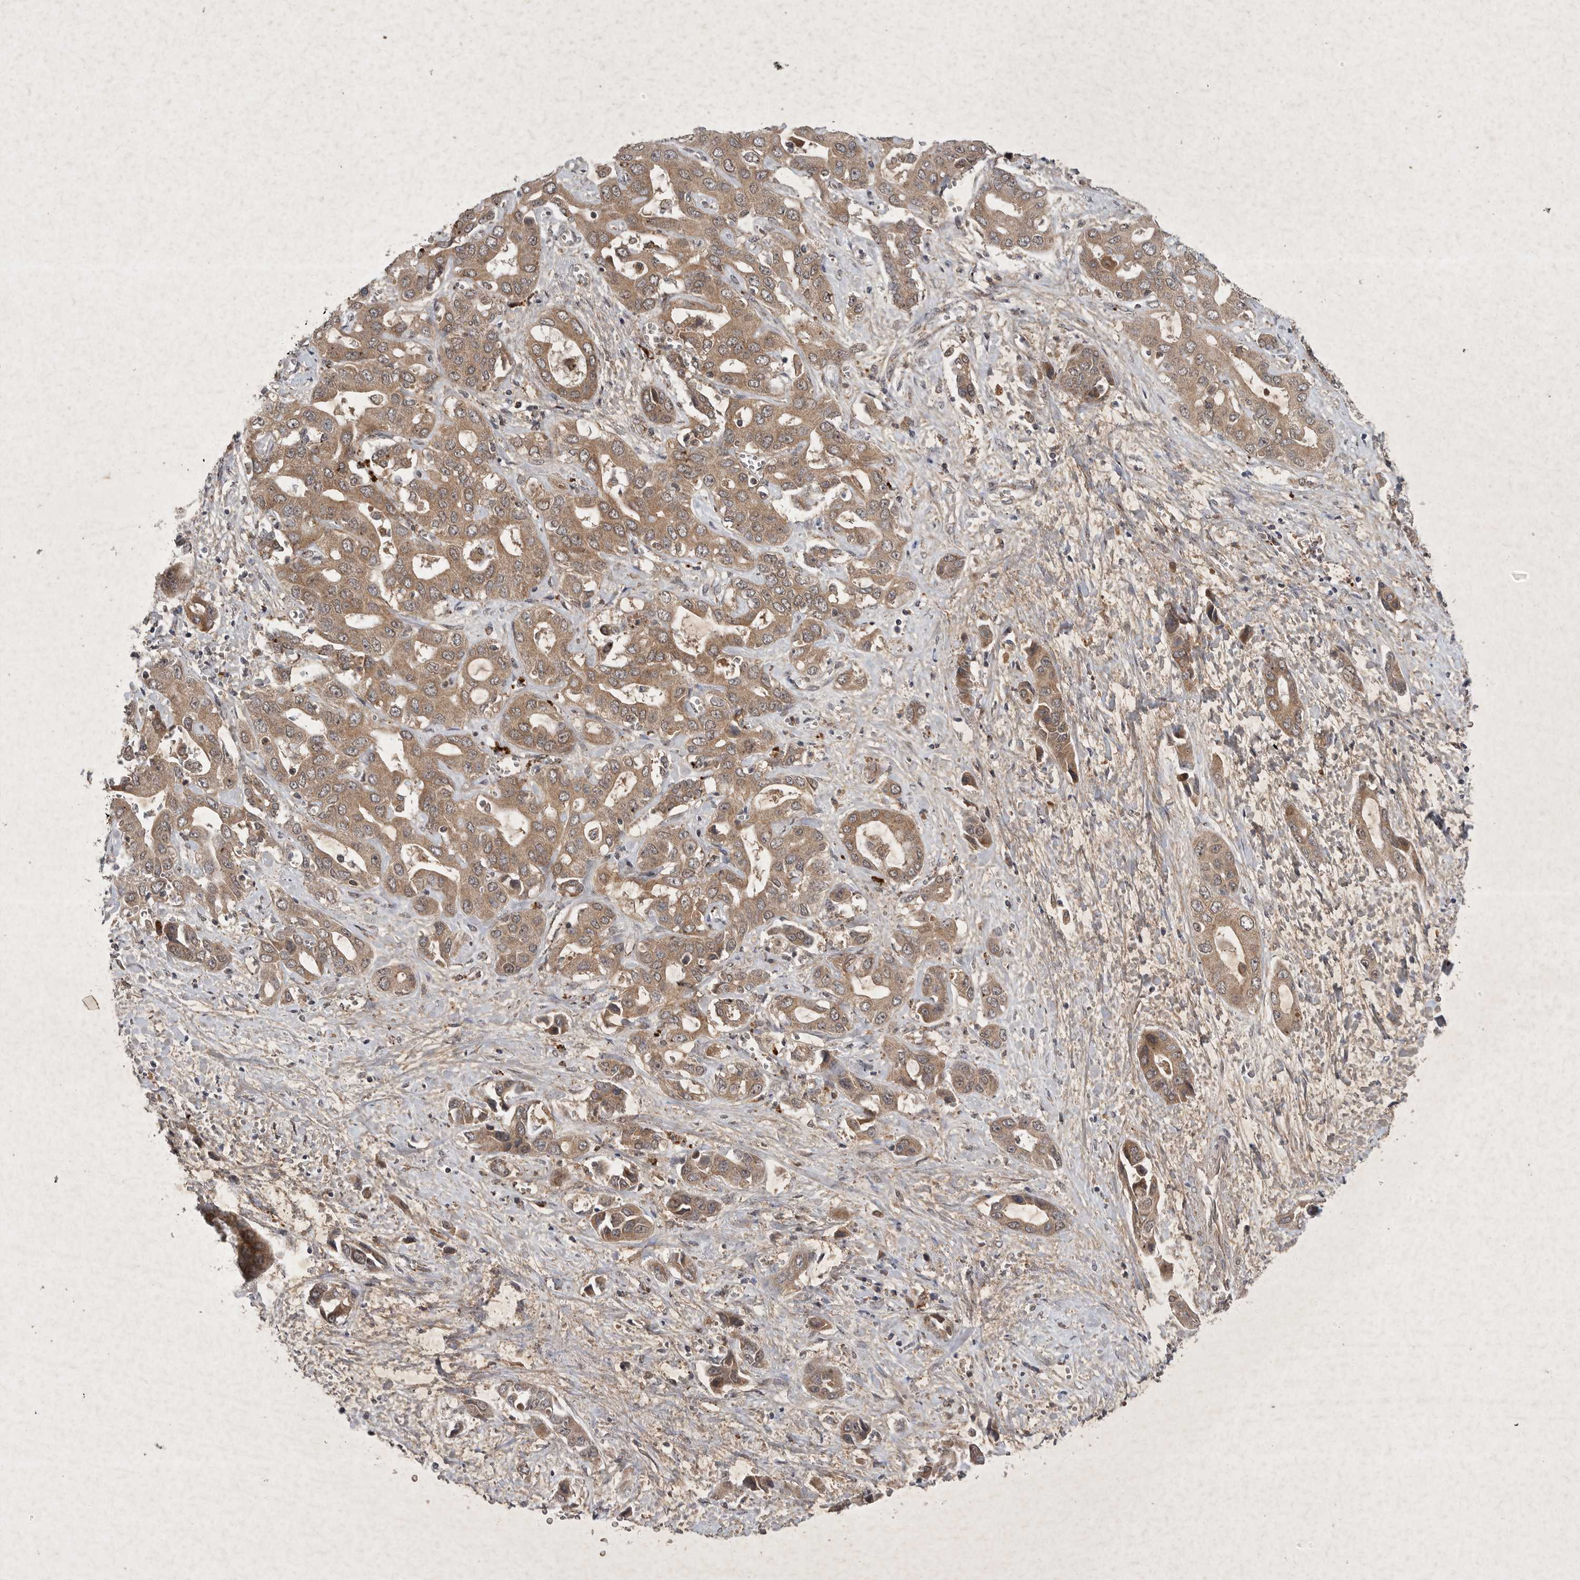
{"staining": {"intensity": "moderate", "quantity": ">75%", "location": "cytoplasmic/membranous"}, "tissue": "liver cancer", "cell_type": "Tumor cells", "image_type": "cancer", "snomed": [{"axis": "morphology", "description": "Cholangiocarcinoma"}, {"axis": "topography", "description": "Liver"}], "caption": "Liver cancer (cholangiocarcinoma) was stained to show a protein in brown. There is medium levels of moderate cytoplasmic/membranous positivity in about >75% of tumor cells.", "gene": "DDR1", "patient": {"sex": "female", "age": 52}}